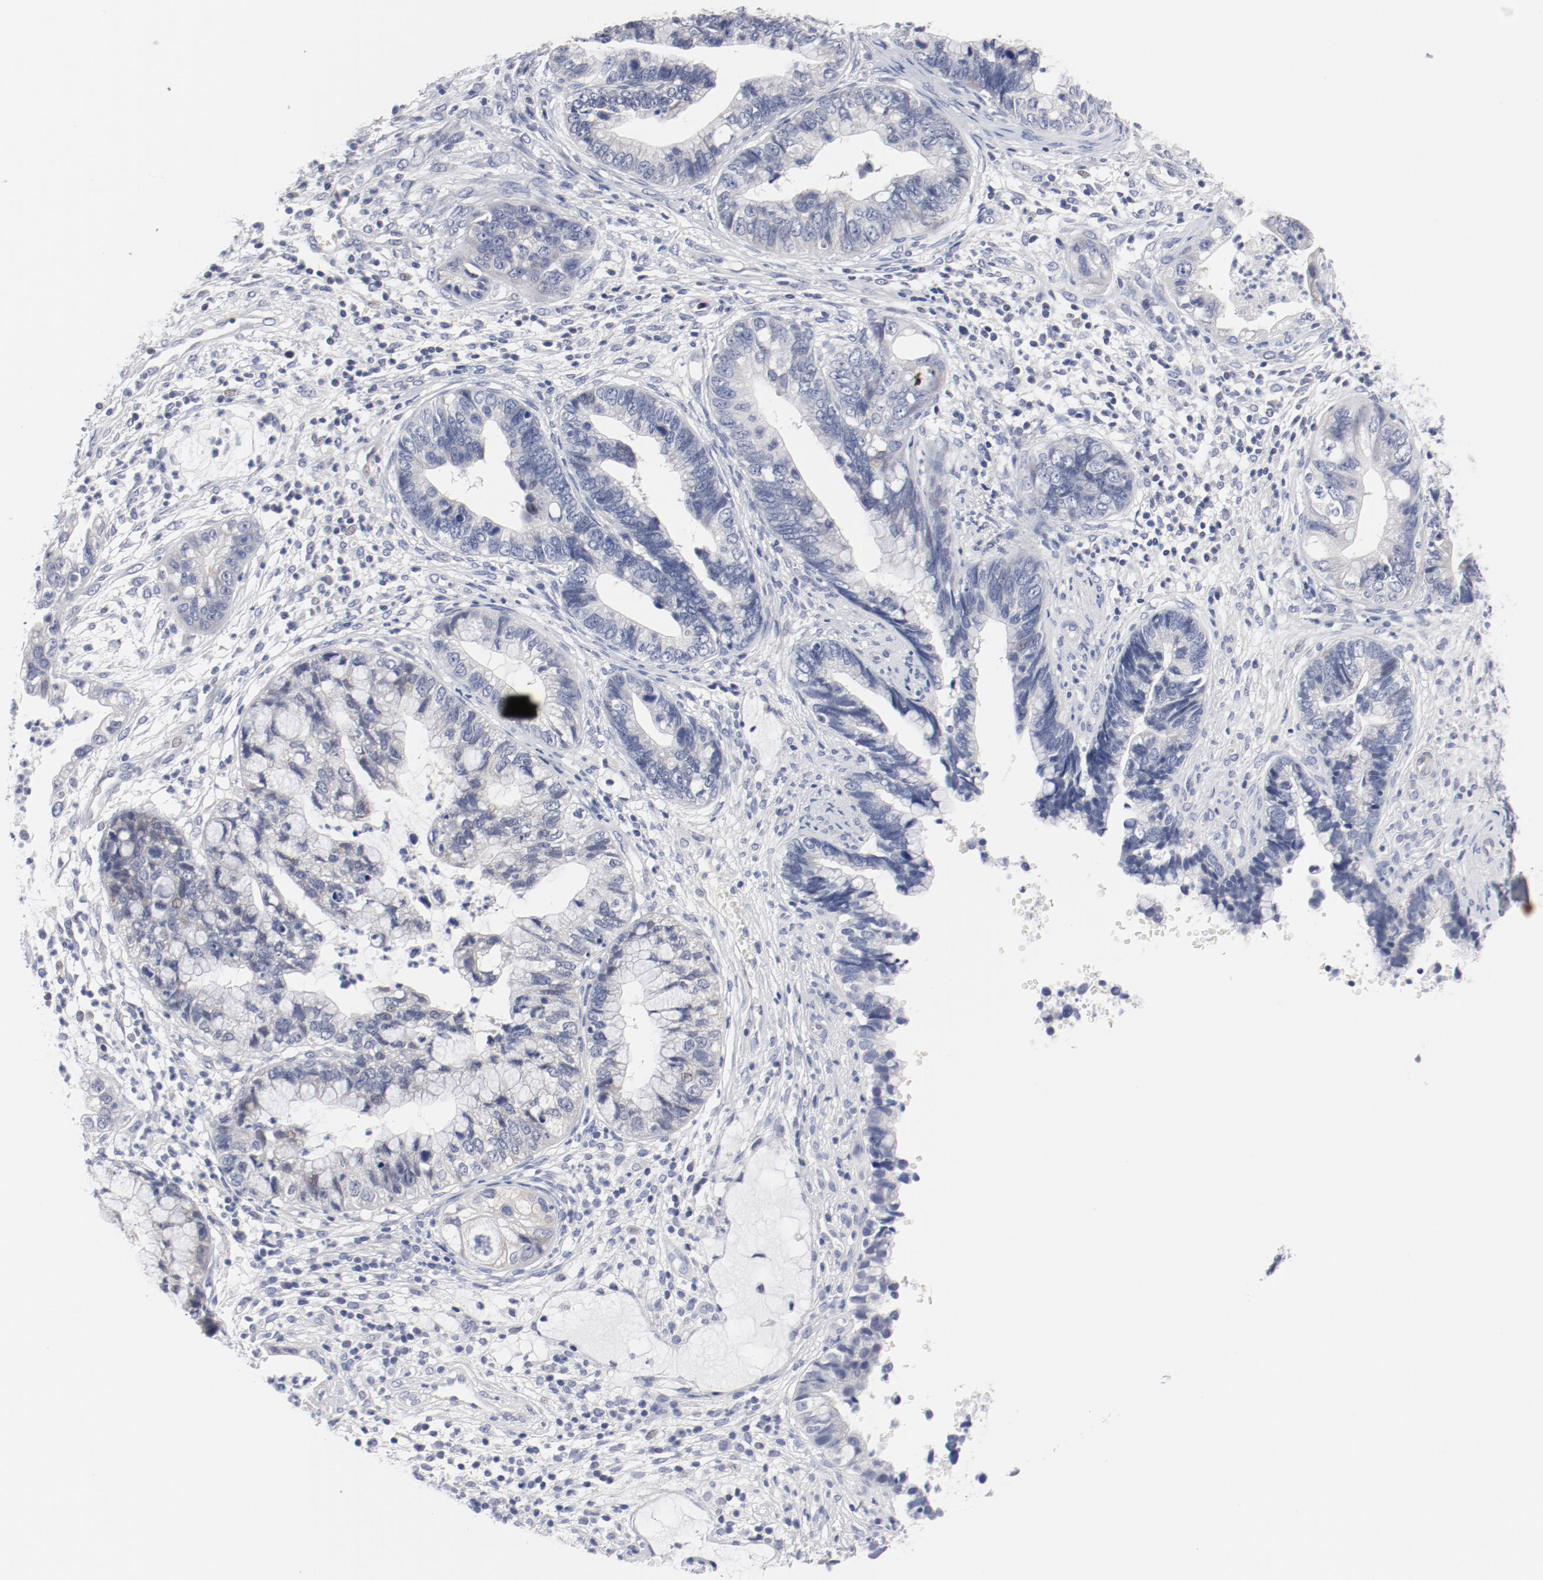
{"staining": {"intensity": "negative", "quantity": "none", "location": "none"}, "tissue": "cervical cancer", "cell_type": "Tumor cells", "image_type": "cancer", "snomed": [{"axis": "morphology", "description": "Adenocarcinoma, NOS"}, {"axis": "topography", "description": "Cervix"}], "caption": "A micrograph of cervical cancer stained for a protein demonstrates no brown staining in tumor cells. Brightfield microscopy of immunohistochemistry (IHC) stained with DAB (3,3'-diaminobenzidine) (brown) and hematoxylin (blue), captured at high magnification.", "gene": "KCNK13", "patient": {"sex": "female", "age": 44}}